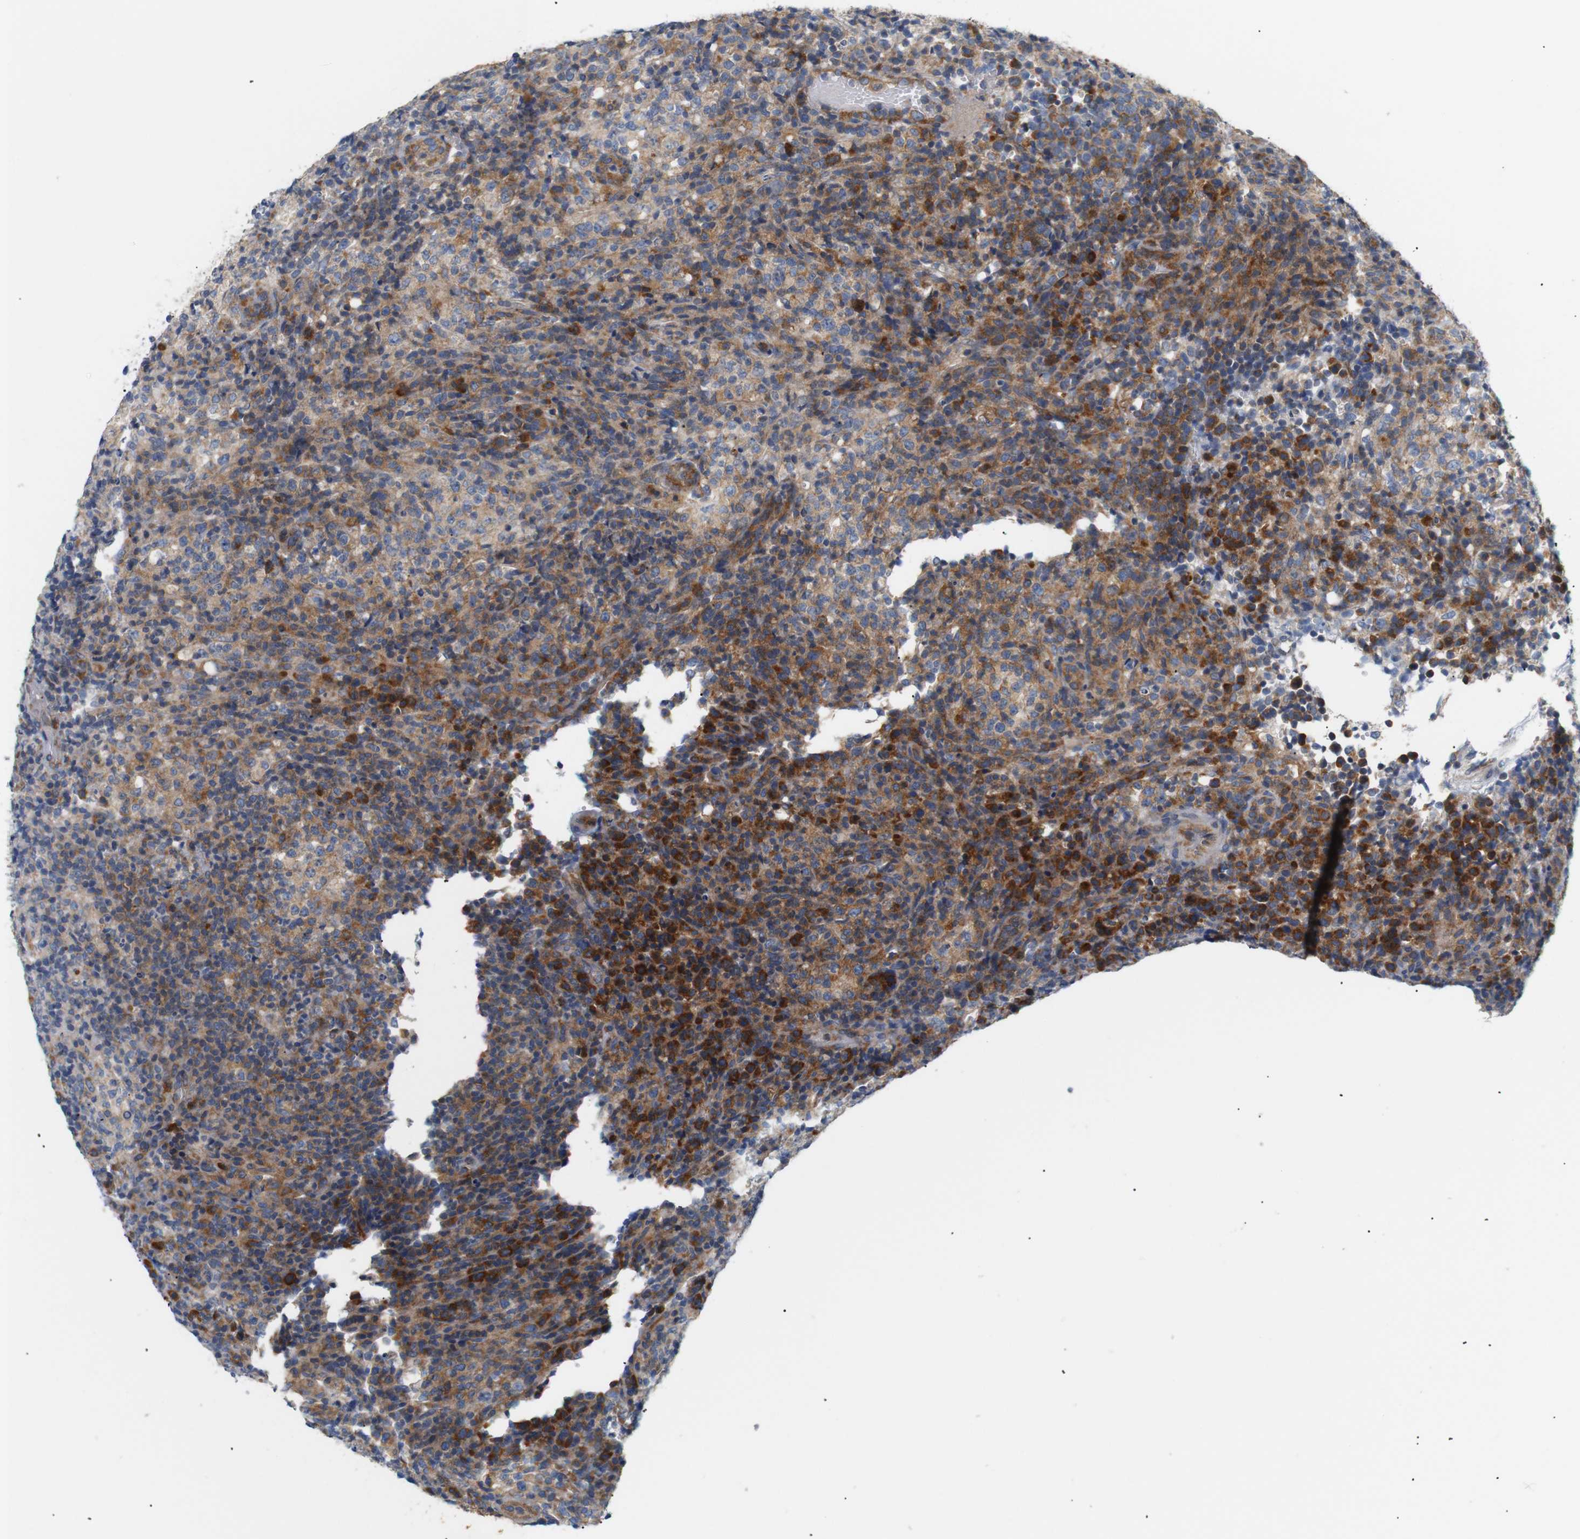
{"staining": {"intensity": "strong", "quantity": ">75%", "location": "cytoplasmic/membranous"}, "tissue": "lymphoma", "cell_type": "Tumor cells", "image_type": "cancer", "snomed": [{"axis": "morphology", "description": "Malignant lymphoma, non-Hodgkin's type, High grade"}, {"axis": "topography", "description": "Lymph node"}], "caption": "DAB immunohistochemical staining of lymphoma shows strong cytoplasmic/membranous protein staining in about >75% of tumor cells.", "gene": "TRIM5", "patient": {"sex": "female", "age": 76}}